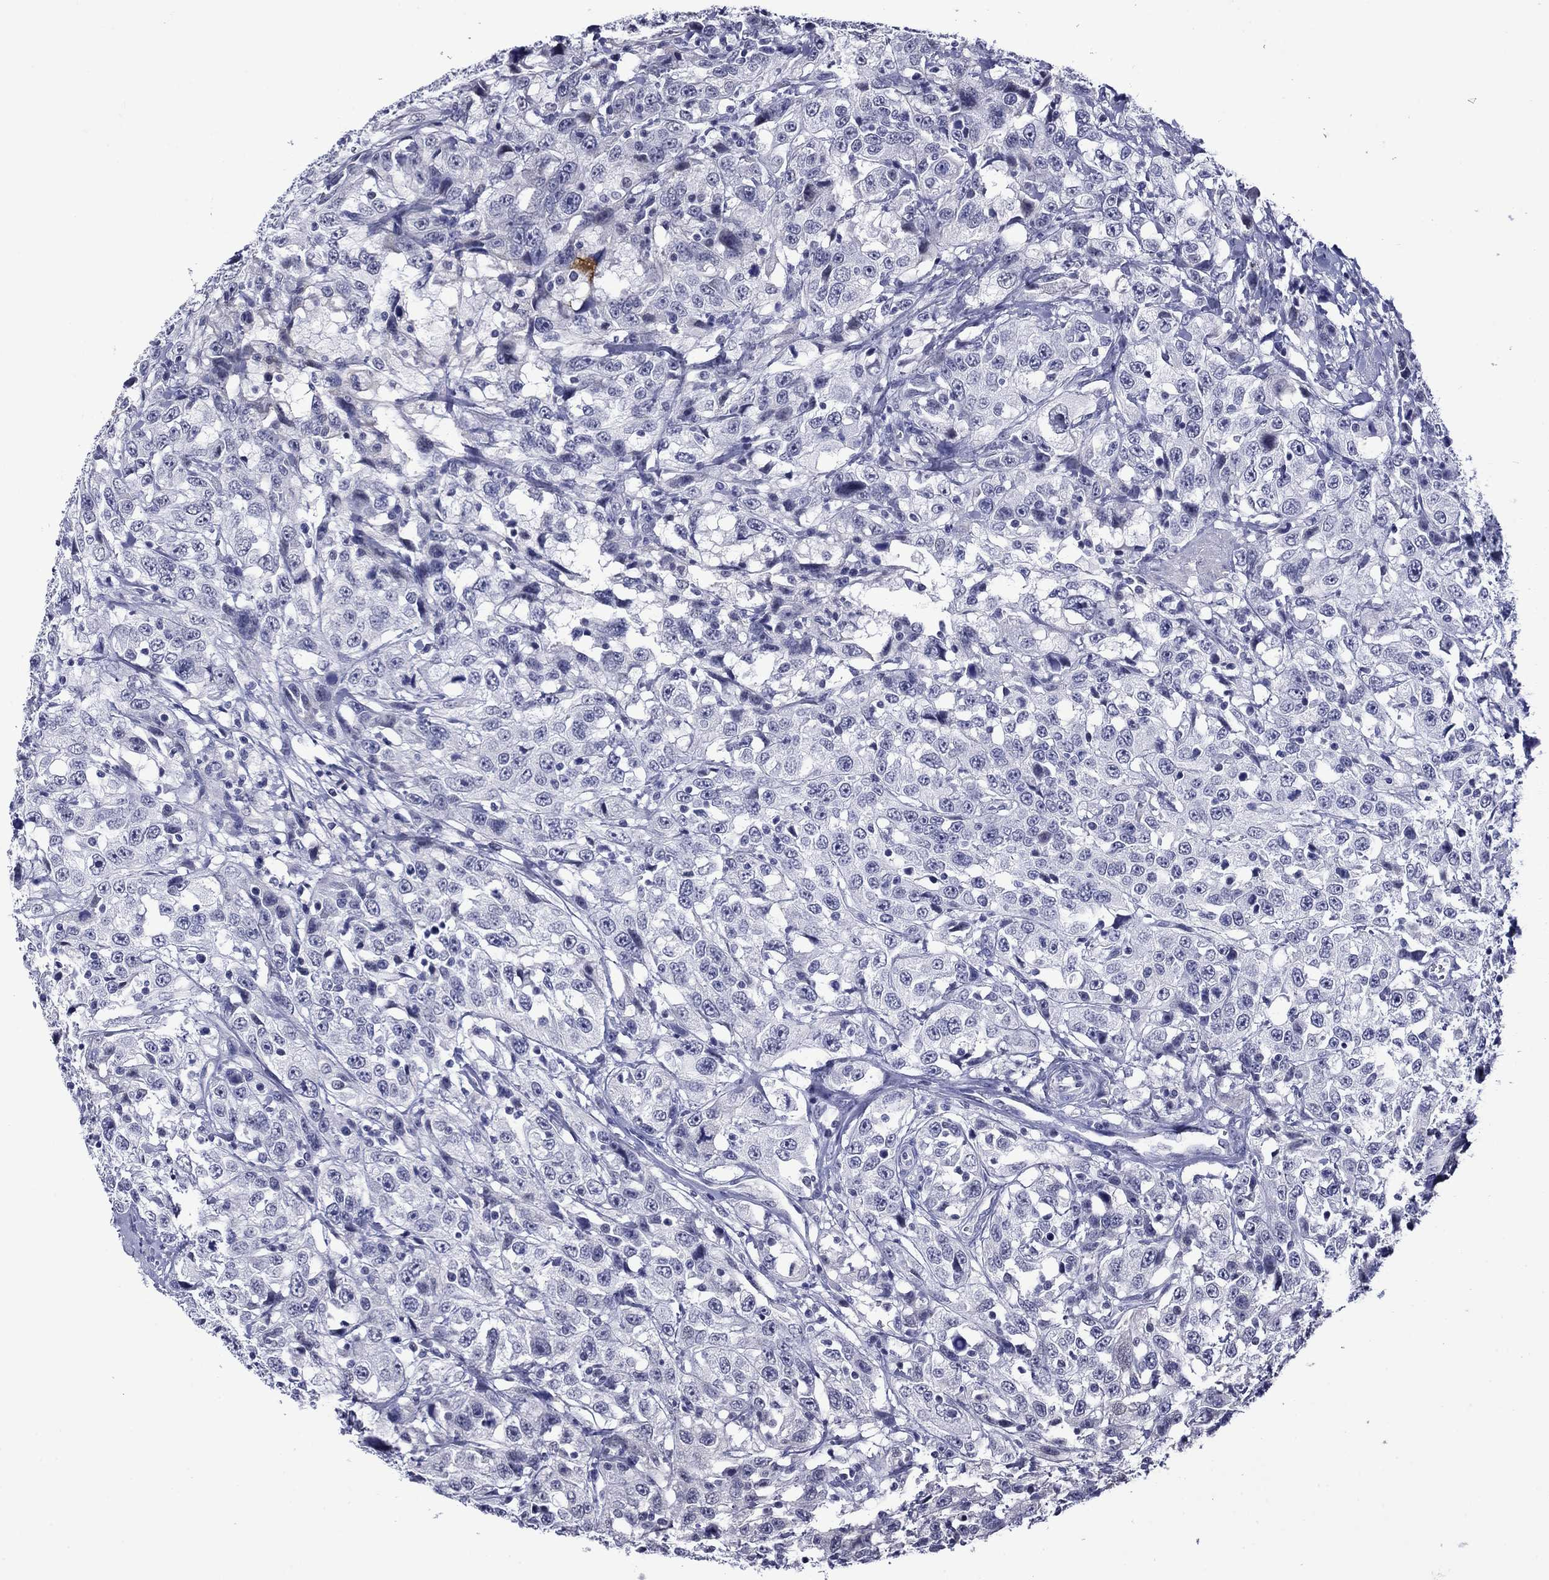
{"staining": {"intensity": "negative", "quantity": "none", "location": "none"}, "tissue": "urothelial cancer", "cell_type": "Tumor cells", "image_type": "cancer", "snomed": [{"axis": "morphology", "description": "Urothelial carcinoma, NOS"}, {"axis": "morphology", "description": "Urothelial carcinoma, High grade"}, {"axis": "topography", "description": "Urinary bladder"}], "caption": "A high-resolution photomicrograph shows immunohistochemistry staining of urothelial cancer, which displays no significant positivity in tumor cells.", "gene": "APOA2", "patient": {"sex": "female", "age": 73}}